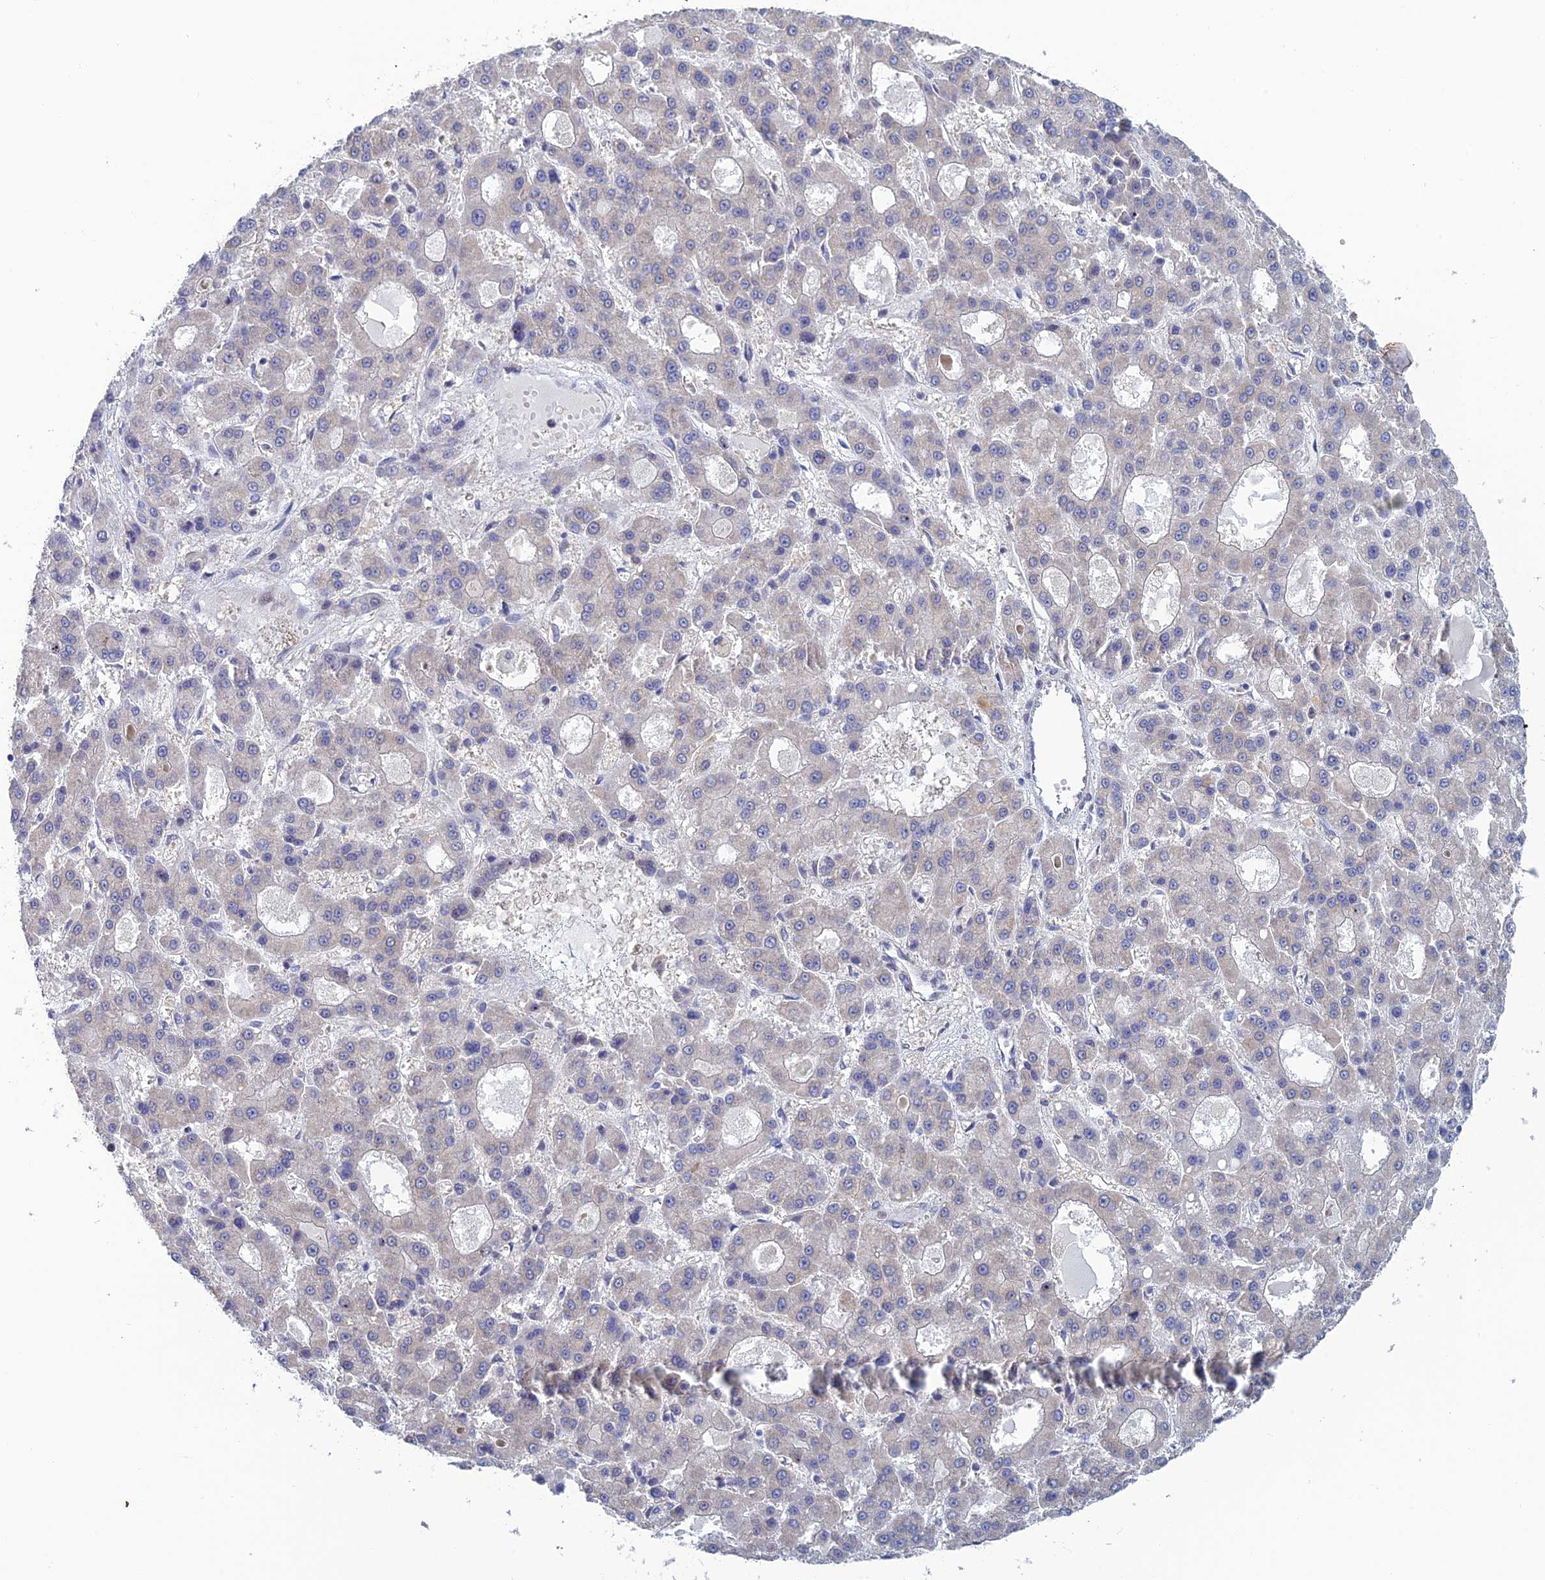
{"staining": {"intensity": "negative", "quantity": "none", "location": "none"}, "tissue": "liver cancer", "cell_type": "Tumor cells", "image_type": "cancer", "snomed": [{"axis": "morphology", "description": "Carcinoma, Hepatocellular, NOS"}, {"axis": "topography", "description": "Liver"}], "caption": "A photomicrograph of human liver cancer (hepatocellular carcinoma) is negative for staining in tumor cells.", "gene": "SRA1", "patient": {"sex": "male", "age": 70}}